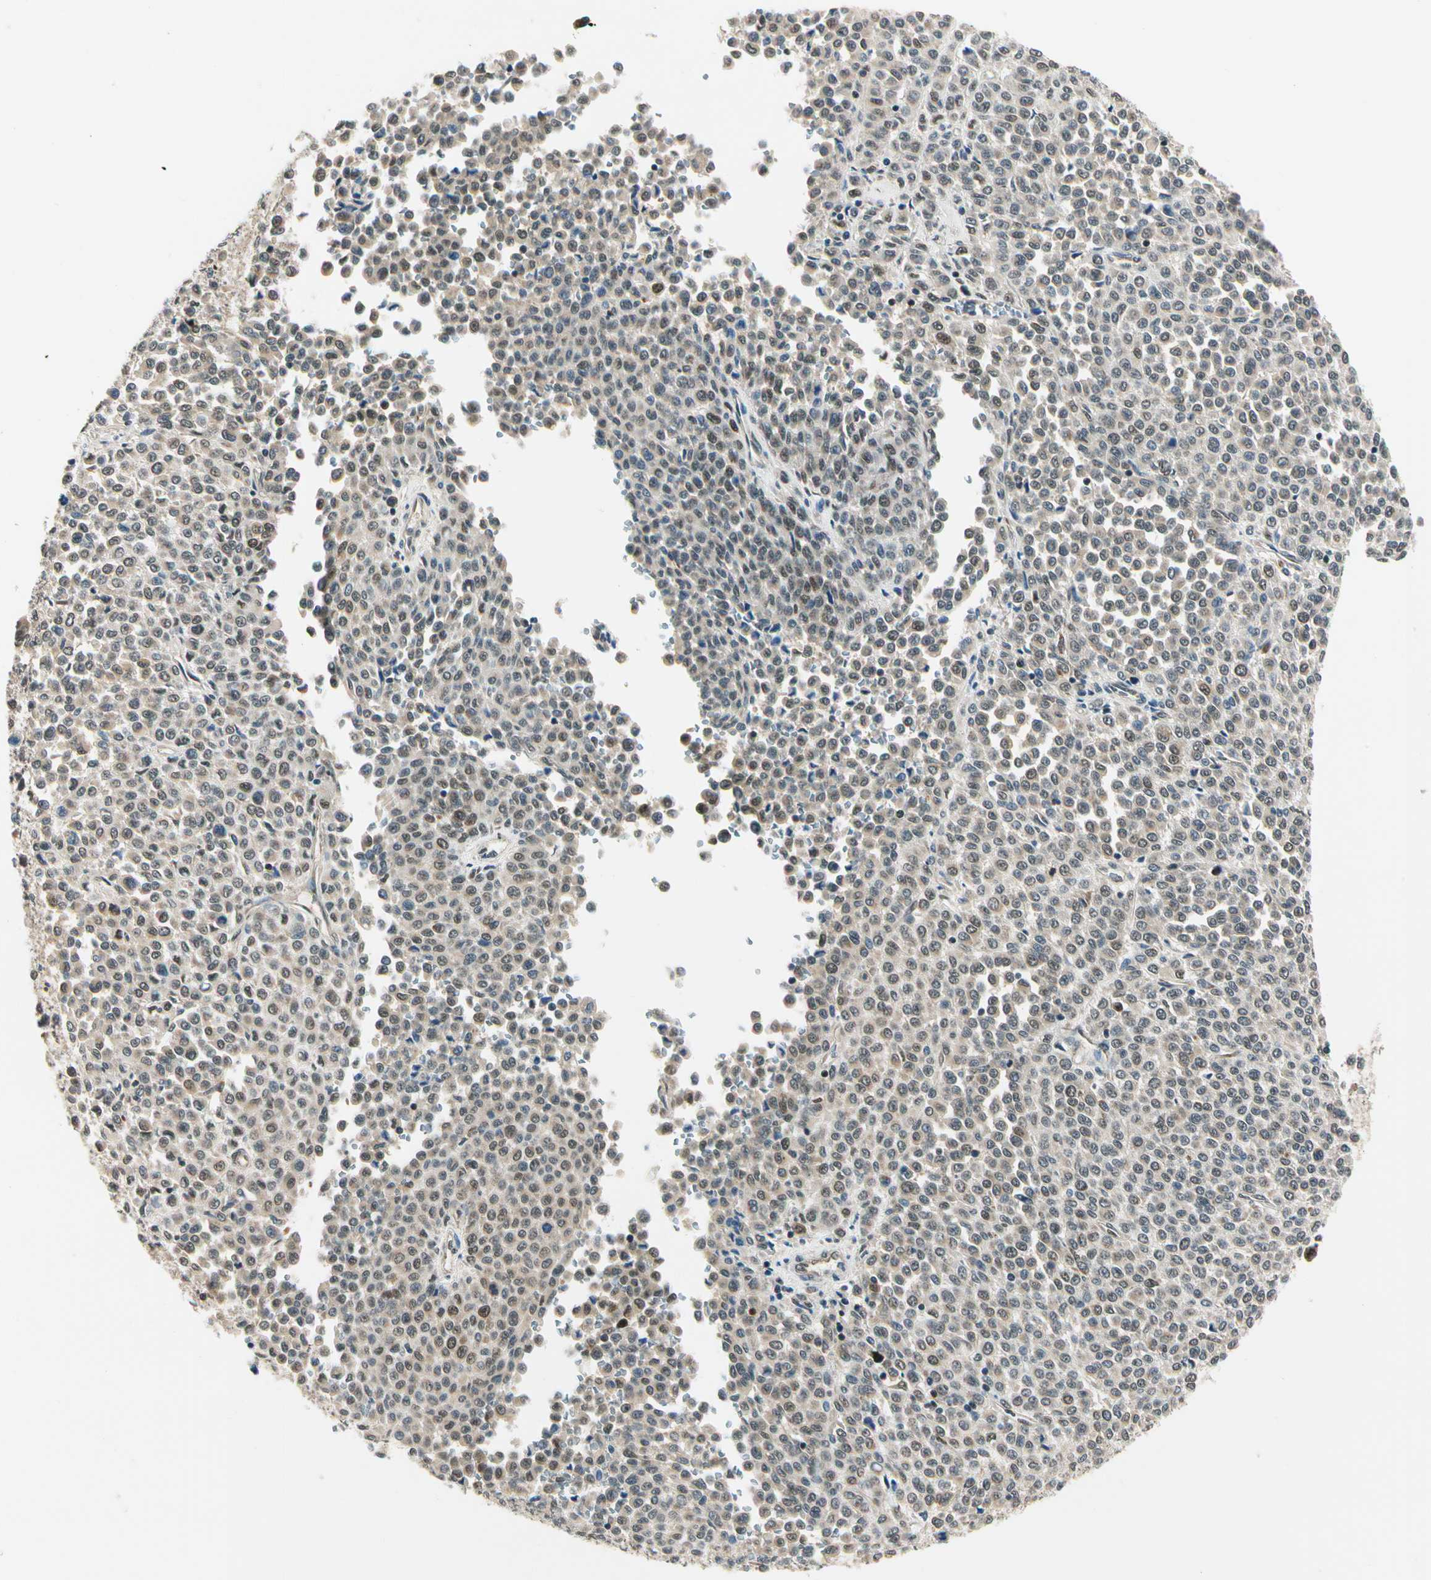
{"staining": {"intensity": "weak", "quantity": "<25%", "location": "cytoplasmic/membranous"}, "tissue": "melanoma", "cell_type": "Tumor cells", "image_type": "cancer", "snomed": [{"axis": "morphology", "description": "Malignant melanoma, Metastatic site"}, {"axis": "topography", "description": "Pancreas"}], "caption": "Melanoma stained for a protein using immunohistochemistry reveals no positivity tumor cells.", "gene": "PDK2", "patient": {"sex": "female", "age": 30}}